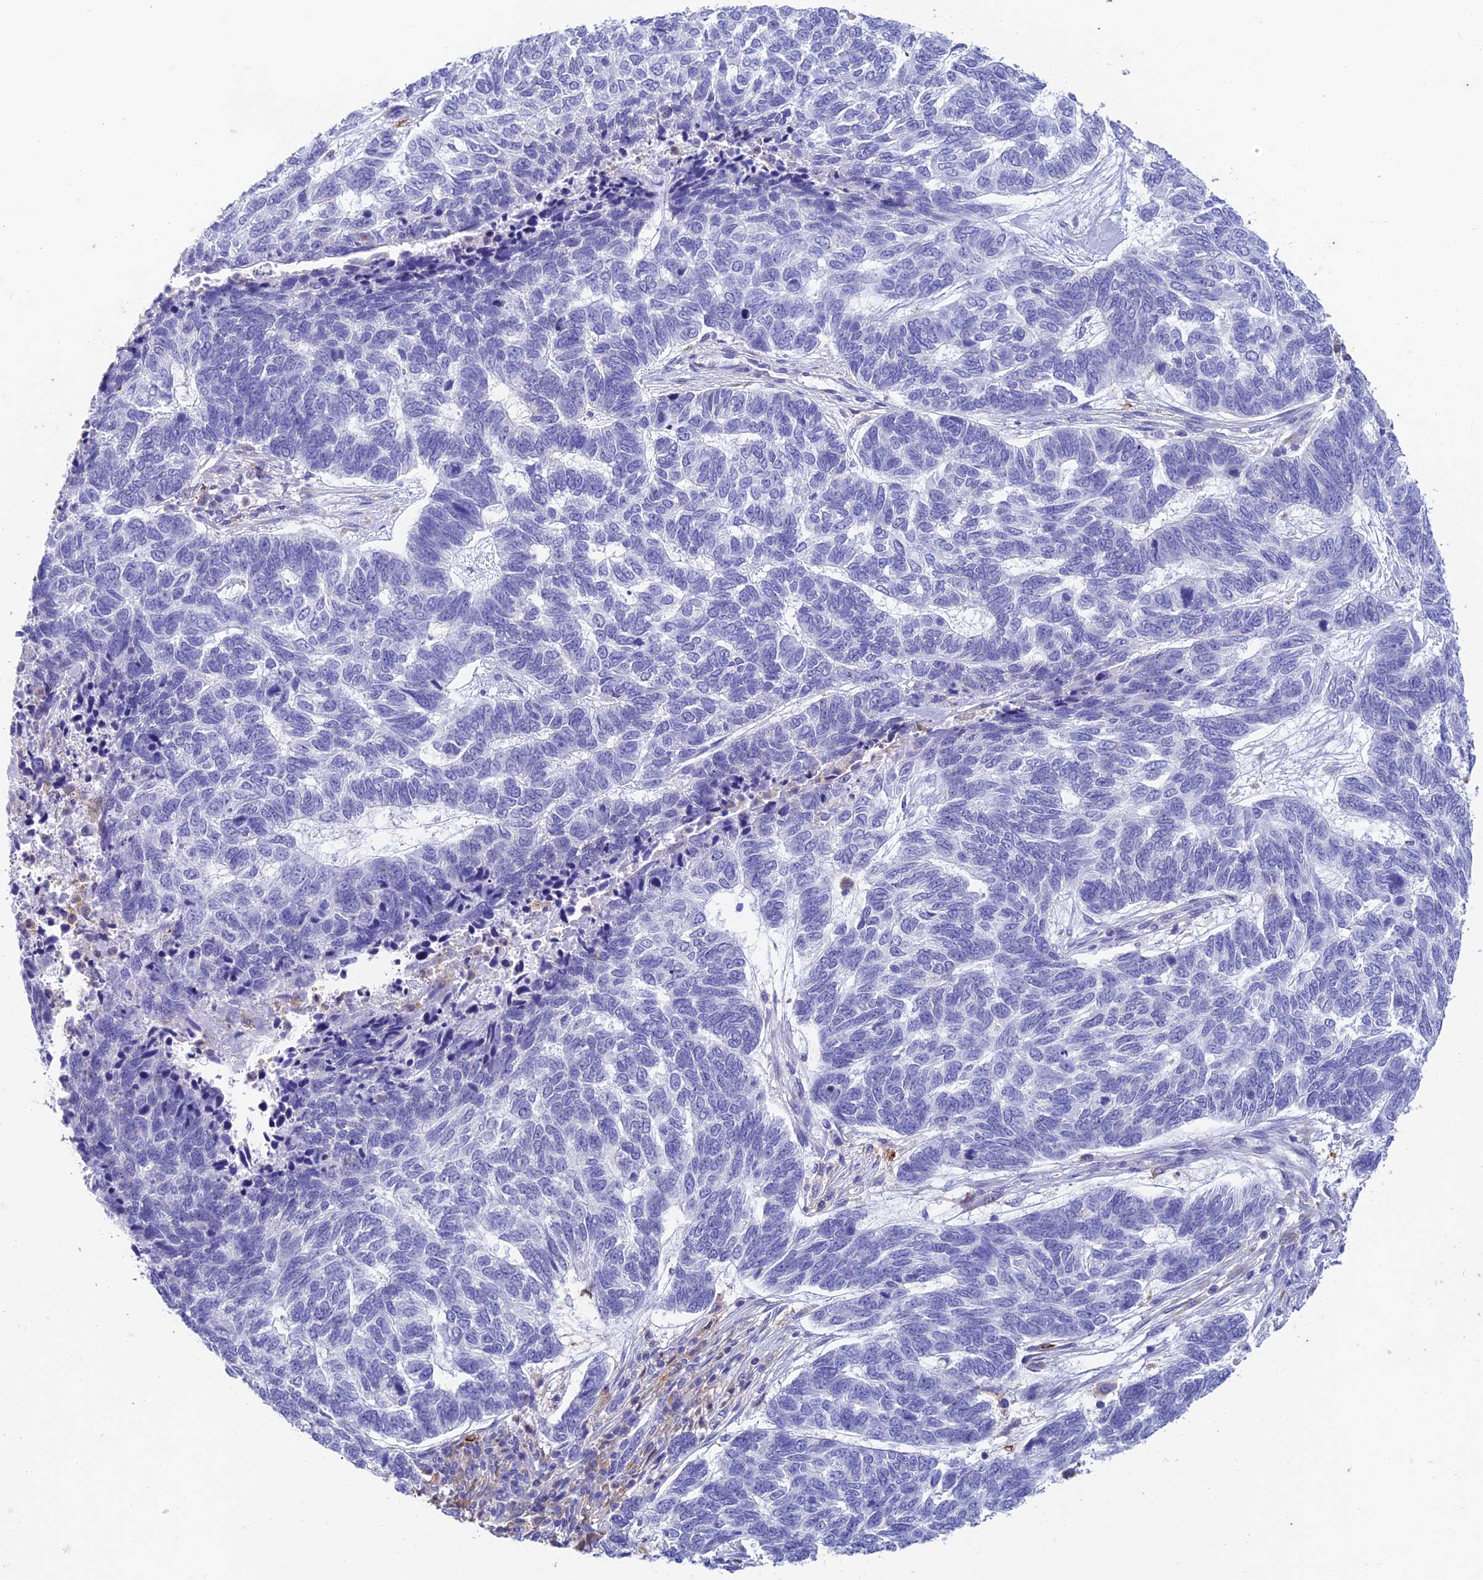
{"staining": {"intensity": "negative", "quantity": "none", "location": "none"}, "tissue": "skin cancer", "cell_type": "Tumor cells", "image_type": "cancer", "snomed": [{"axis": "morphology", "description": "Basal cell carcinoma"}, {"axis": "topography", "description": "Skin"}], "caption": "Immunohistochemistry micrograph of neoplastic tissue: skin cancer (basal cell carcinoma) stained with DAB (3,3'-diaminobenzidine) demonstrates no significant protein staining in tumor cells.", "gene": "FGF7", "patient": {"sex": "female", "age": 65}}